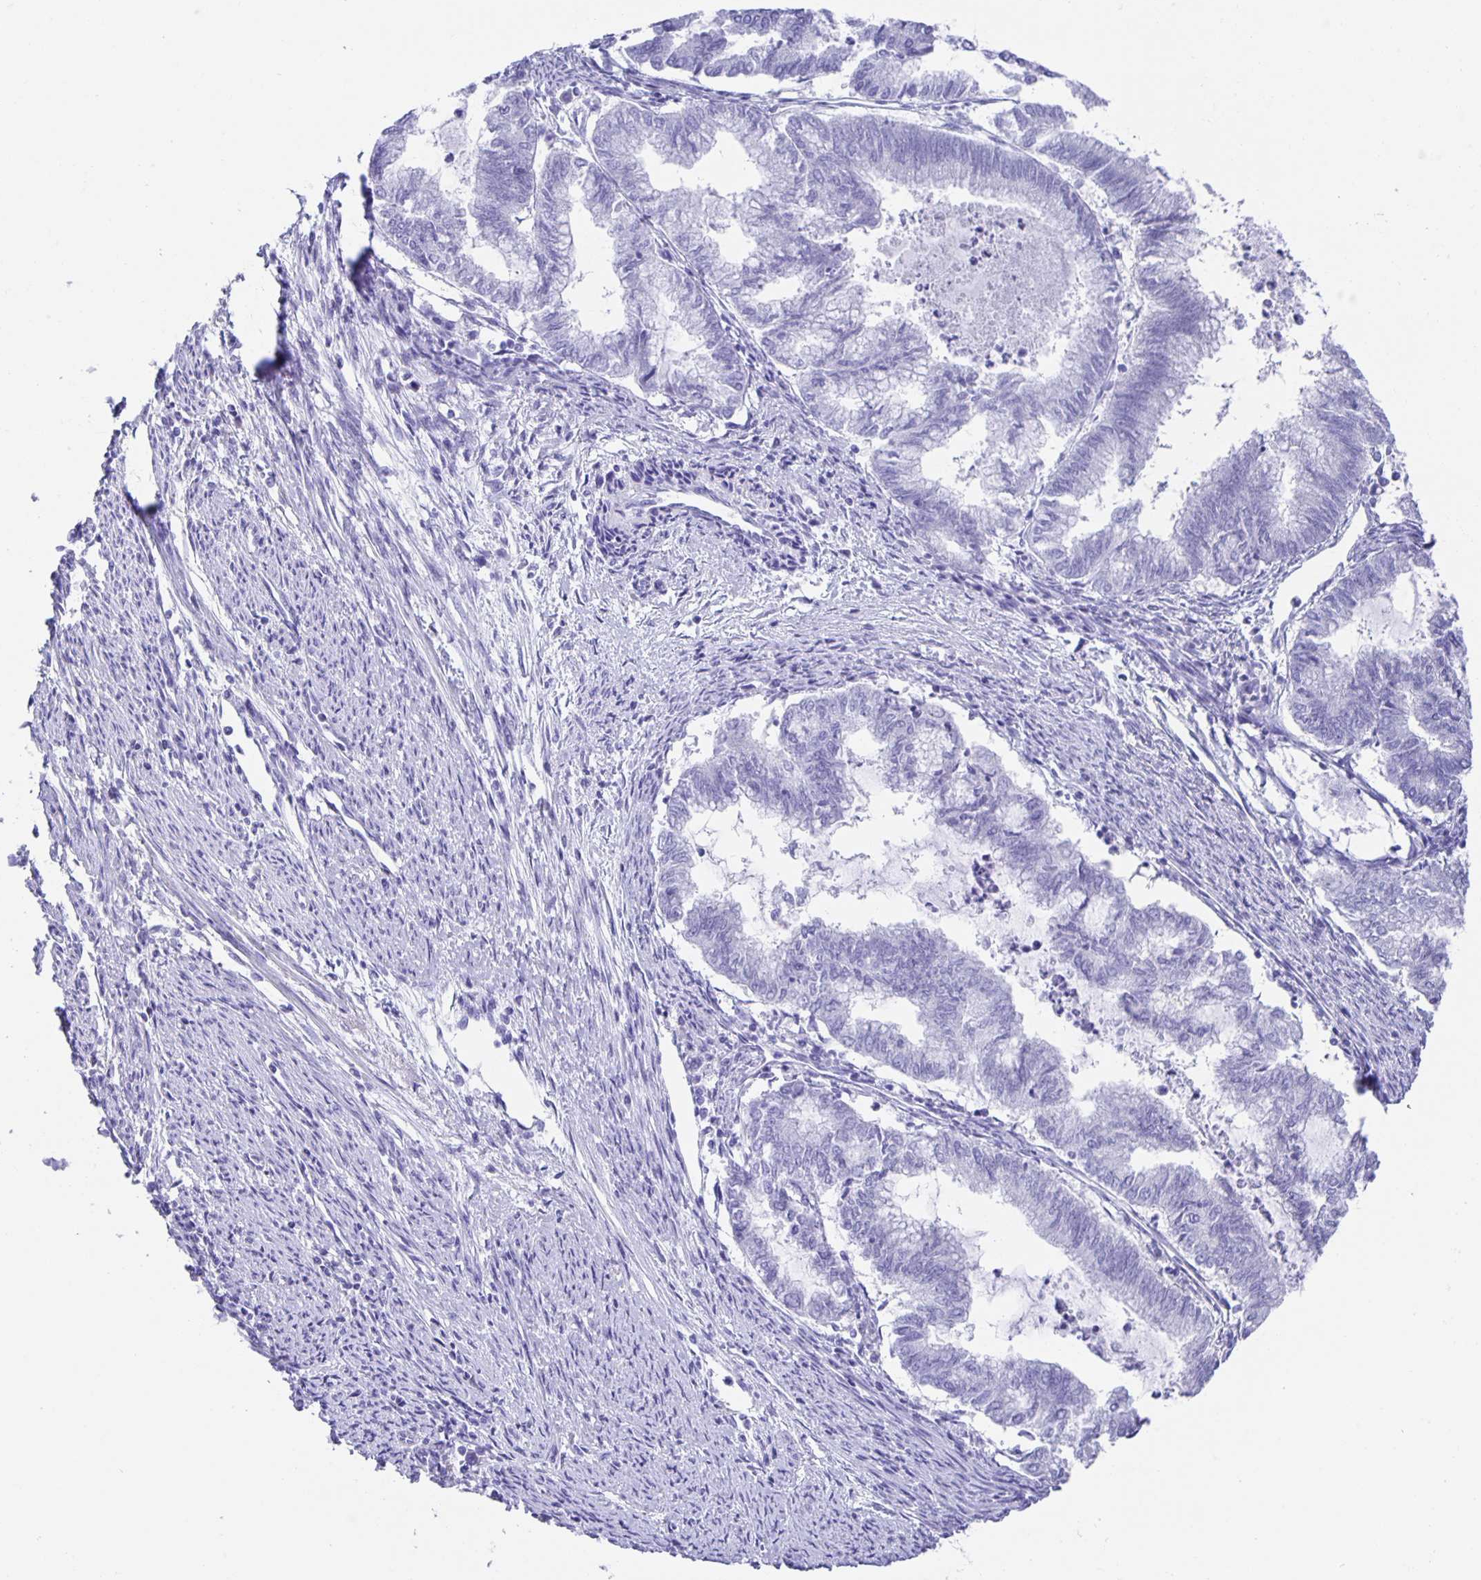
{"staining": {"intensity": "negative", "quantity": "none", "location": "none"}, "tissue": "endometrial cancer", "cell_type": "Tumor cells", "image_type": "cancer", "snomed": [{"axis": "morphology", "description": "Adenocarcinoma, NOS"}, {"axis": "topography", "description": "Endometrium"}], "caption": "Human endometrial cancer stained for a protein using immunohistochemistry displays no staining in tumor cells.", "gene": "GUCA2A", "patient": {"sex": "female", "age": 79}}